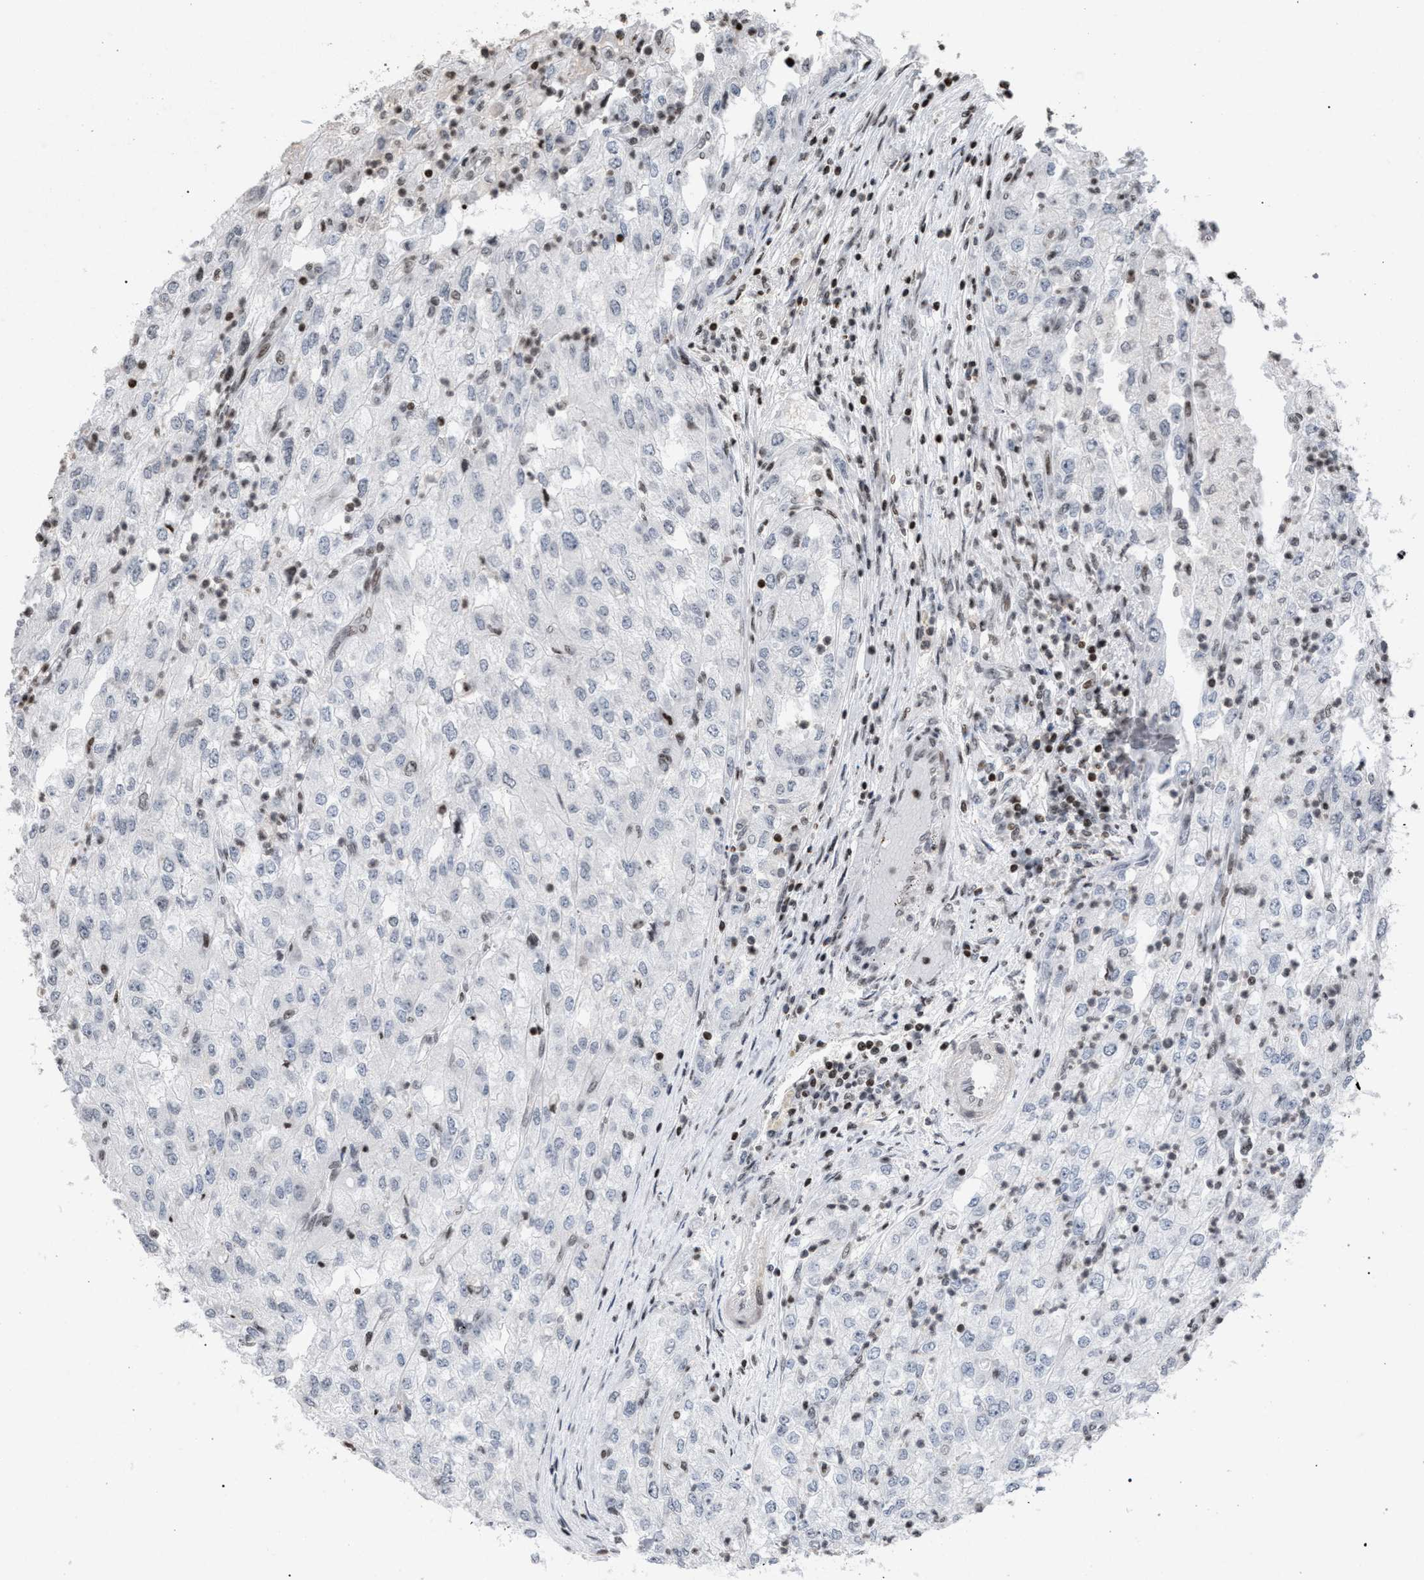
{"staining": {"intensity": "negative", "quantity": "none", "location": "none"}, "tissue": "renal cancer", "cell_type": "Tumor cells", "image_type": "cancer", "snomed": [{"axis": "morphology", "description": "Adenocarcinoma, NOS"}, {"axis": "topography", "description": "Kidney"}], "caption": "Immunohistochemistry photomicrograph of human renal cancer stained for a protein (brown), which exhibits no positivity in tumor cells.", "gene": "FOXD3", "patient": {"sex": "female", "age": 54}}